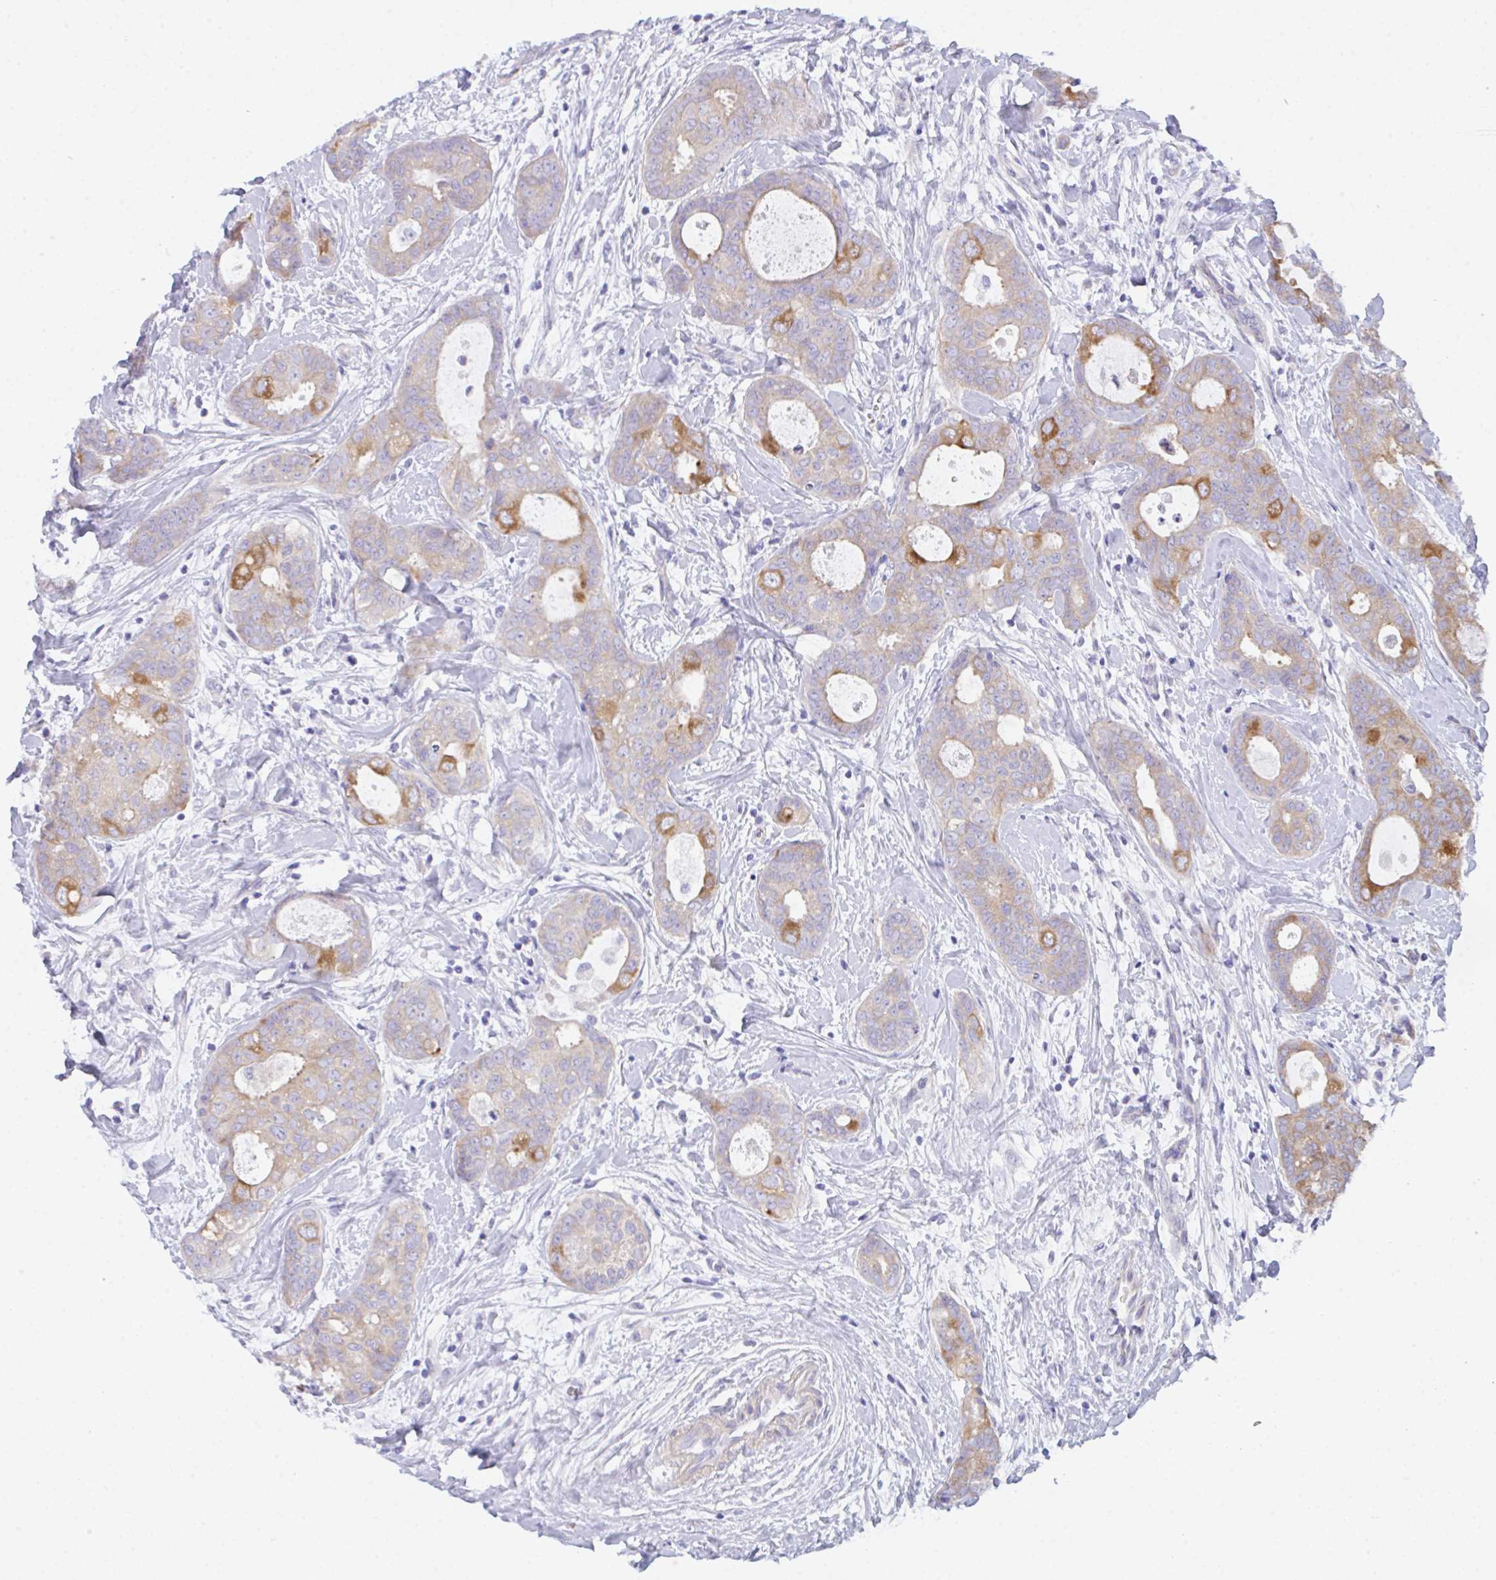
{"staining": {"intensity": "moderate", "quantity": "<25%", "location": "cytoplasmic/membranous"}, "tissue": "breast cancer", "cell_type": "Tumor cells", "image_type": "cancer", "snomed": [{"axis": "morphology", "description": "Duct carcinoma"}, {"axis": "topography", "description": "Breast"}], "caption": "An IHC photomicrograph of neoplastic tissue is shown. Protein staining in brown highlights moderate cytoplasmic/membranous positivity in breast cancer (invasive ductal carcinoma) within tumor cells. (DAB IHC, brown staining for protein, blue staining for nuclei).", "gene": "CEP170B", "patient": {"sex": "female", "age": 45}}